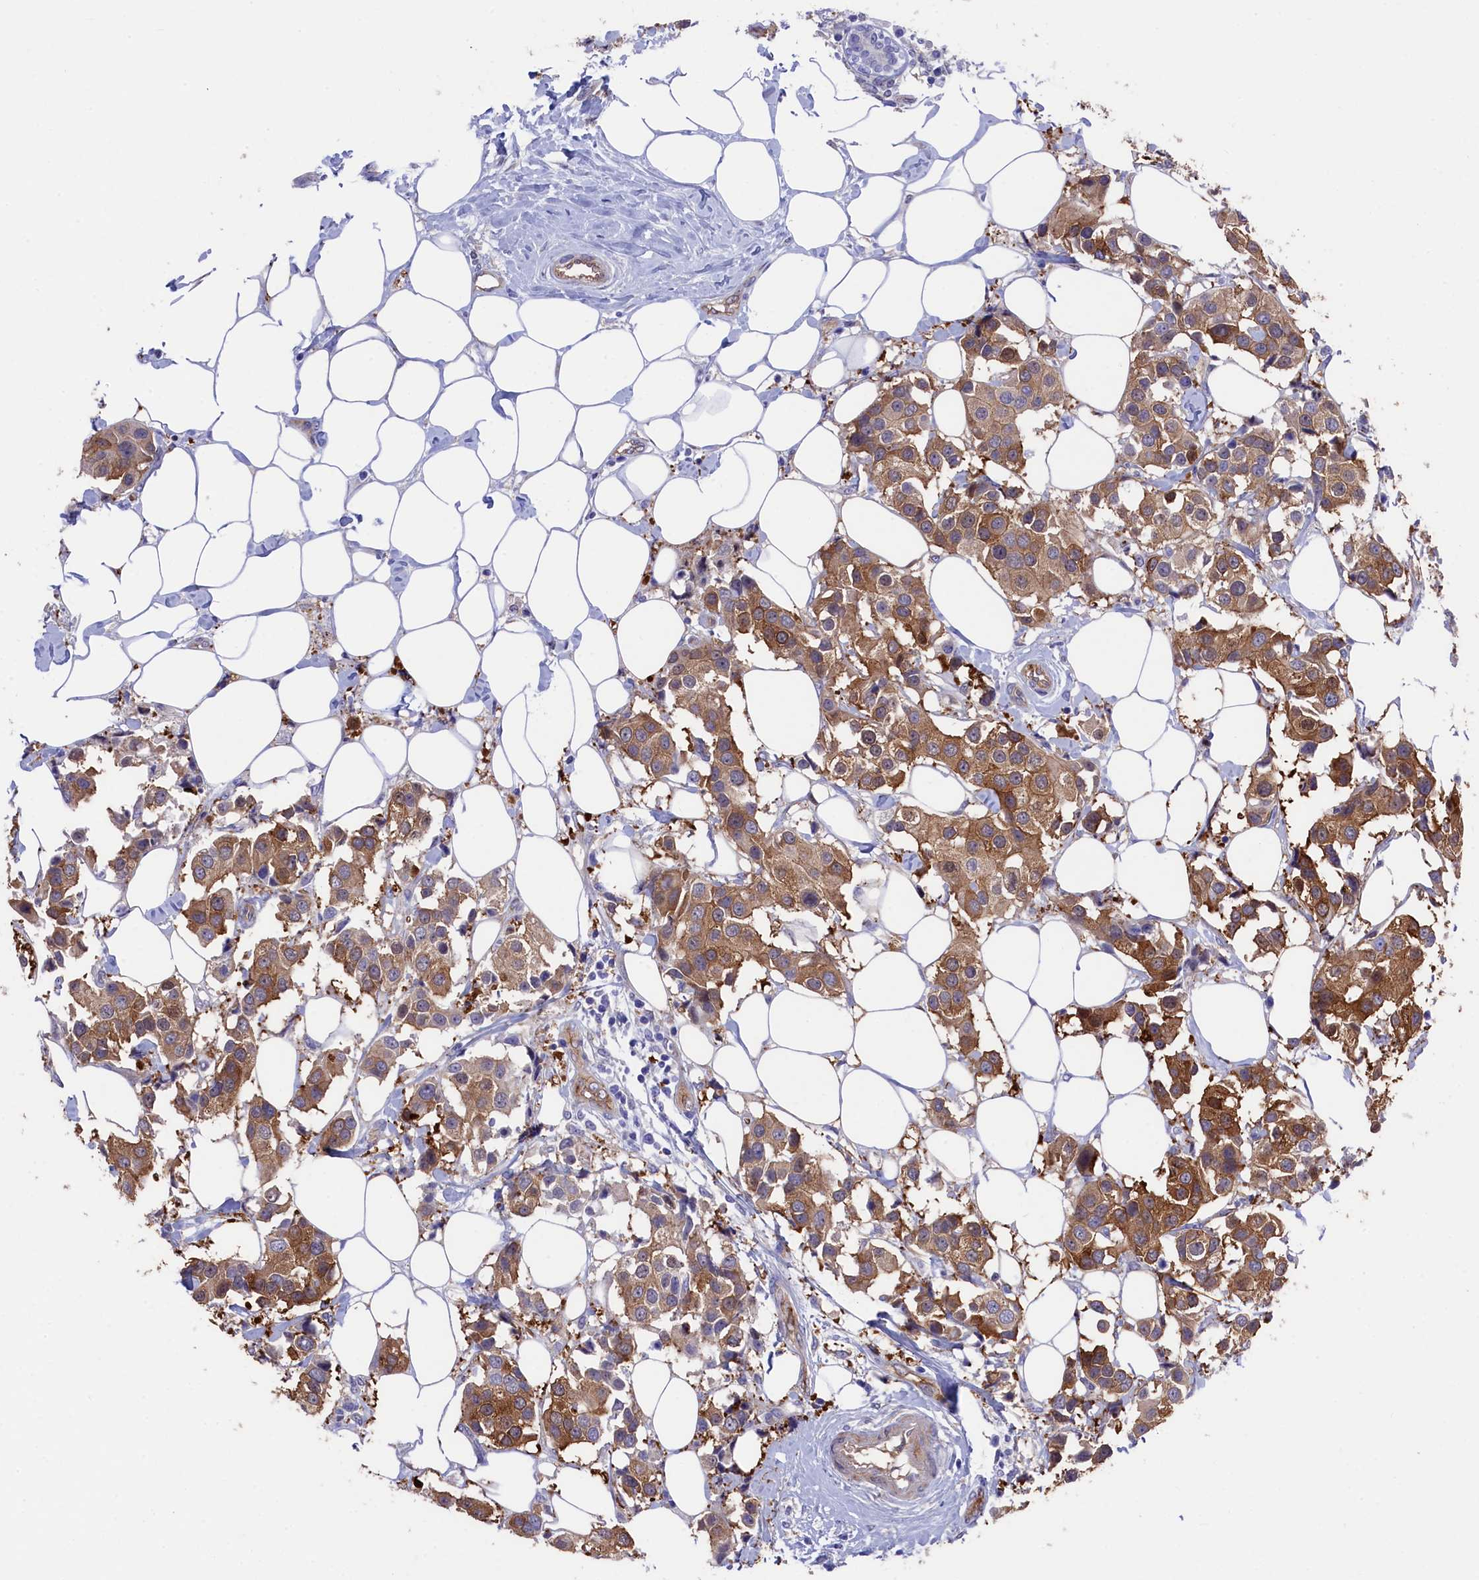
{"staining": {"intensity": "moderate", "quantity": ">75%", "location": "cytoplasmic/membranous"}, "tissue": "breast cancer", "cell_type": "Tumor cells", "image_type": "cancer", "snomed": [{"axis": "morphology", "description": "Normal tissue, NOS"}, {"axis": "morphology", "description": "Duct carcinoma"}, {"axis": "topography", "description": "Breast"}], "caption": "IHC of human breast cancer displays medium levels of moderate cytoplasmic/membranous positivity in approximately >75% of tumor cells.", "gene": "LHFPL4", "patient": {"sex": "female", "age": 39}}